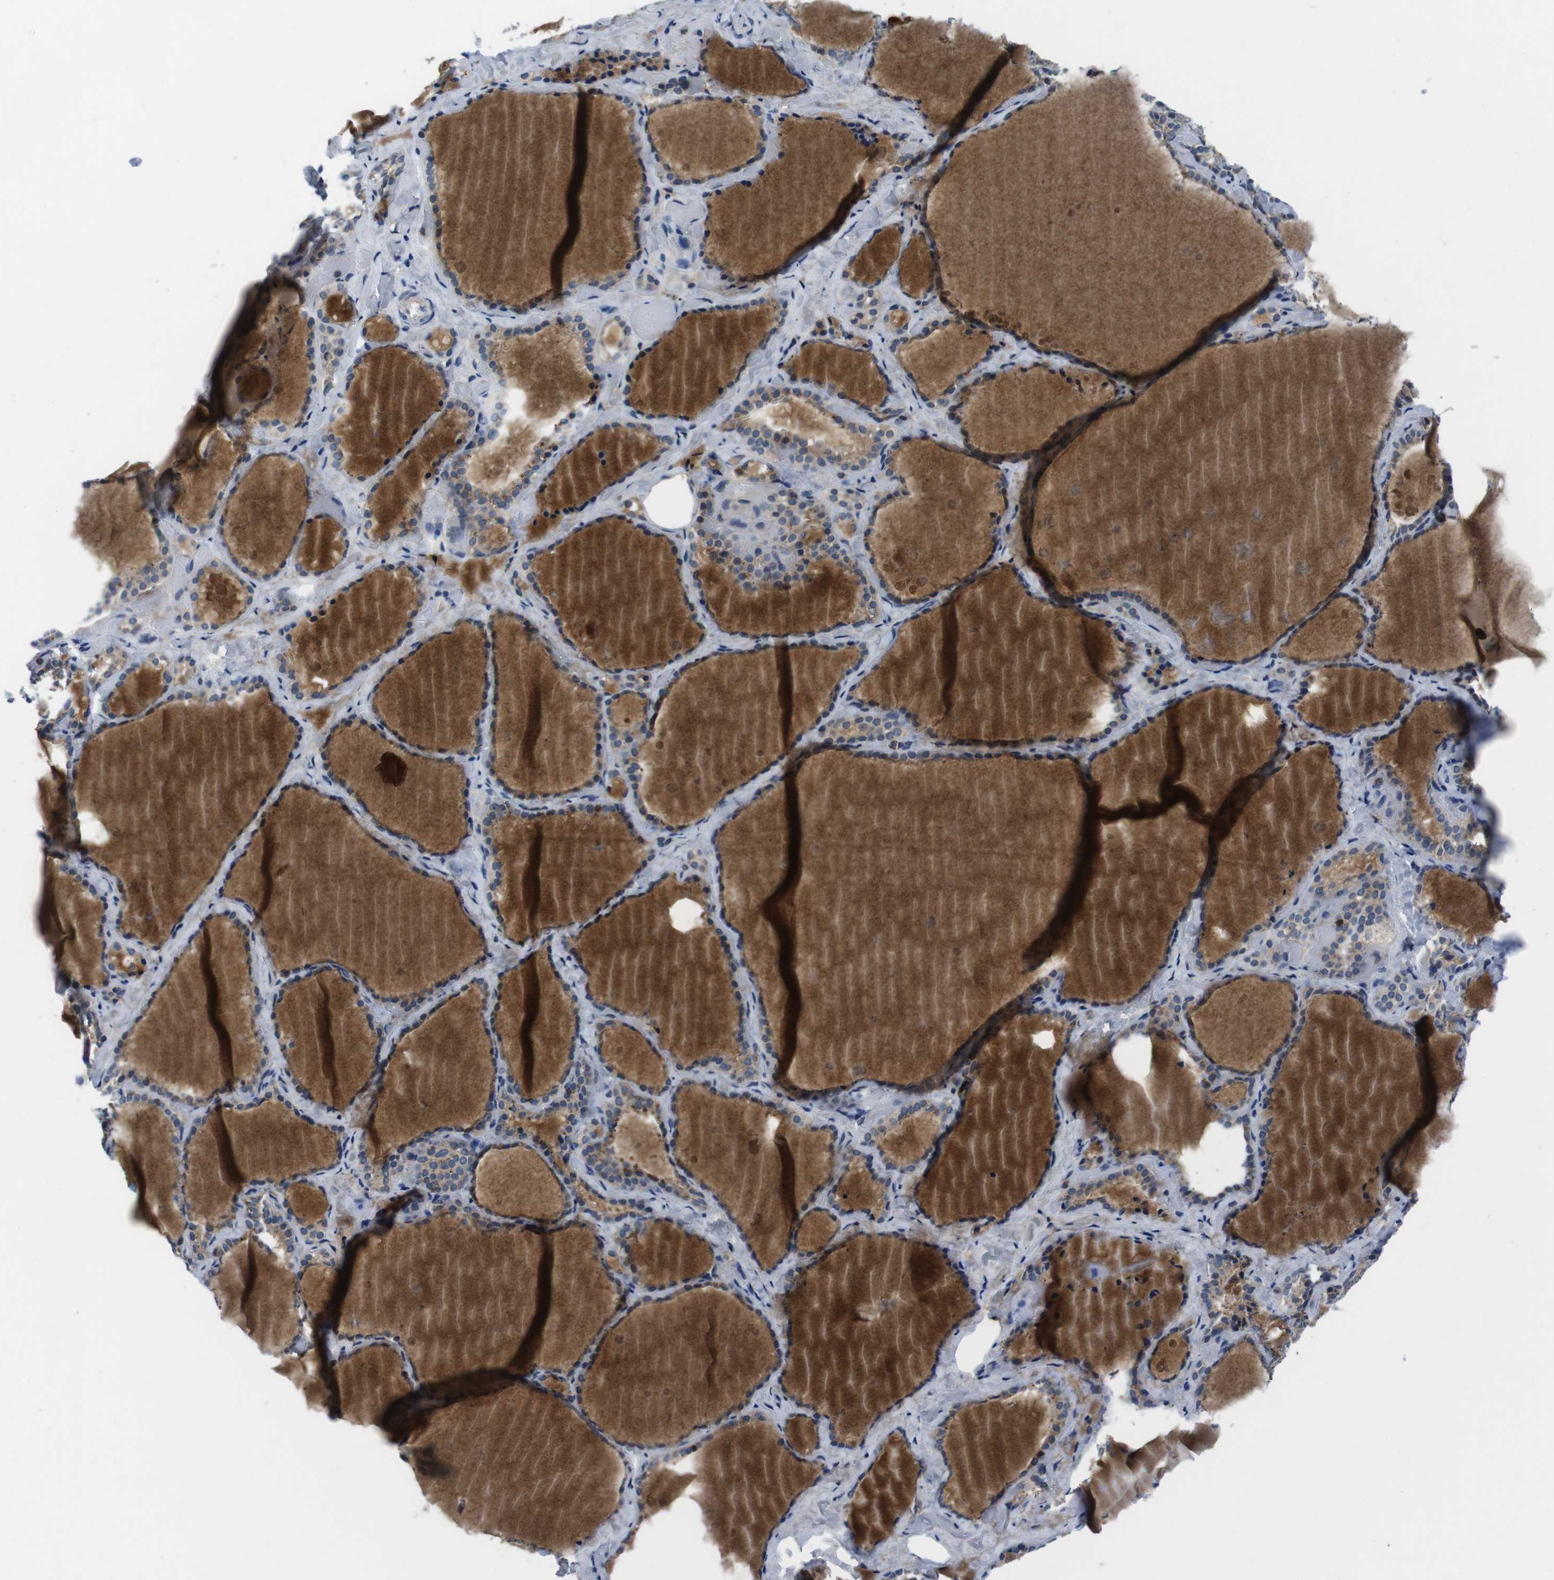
{"staining": {"intensity": "moderate", "quantity": "<25%", "location": "cytoplasmic/membranous"}, "tissue": "thyroid gland", "cell_type": "Glandular cells", "image_type": "normal", "snomed": [{"axis": "morphology", "description": "Normal tissue, NOS"}, {"axis": "topography", "description": "Thyroid gland"}], "caption": "Protein expression by immunohistochemistry (IHC) shows moderate cytoplasmic/membranous expression in approximately <25% of glandular cells in normal thyroid gland. (brown staining indicates protein expression, while blue staining denotes nuclei).", "gene": "PIK3CD", "patient": {"sex": "female", "age": 44}}